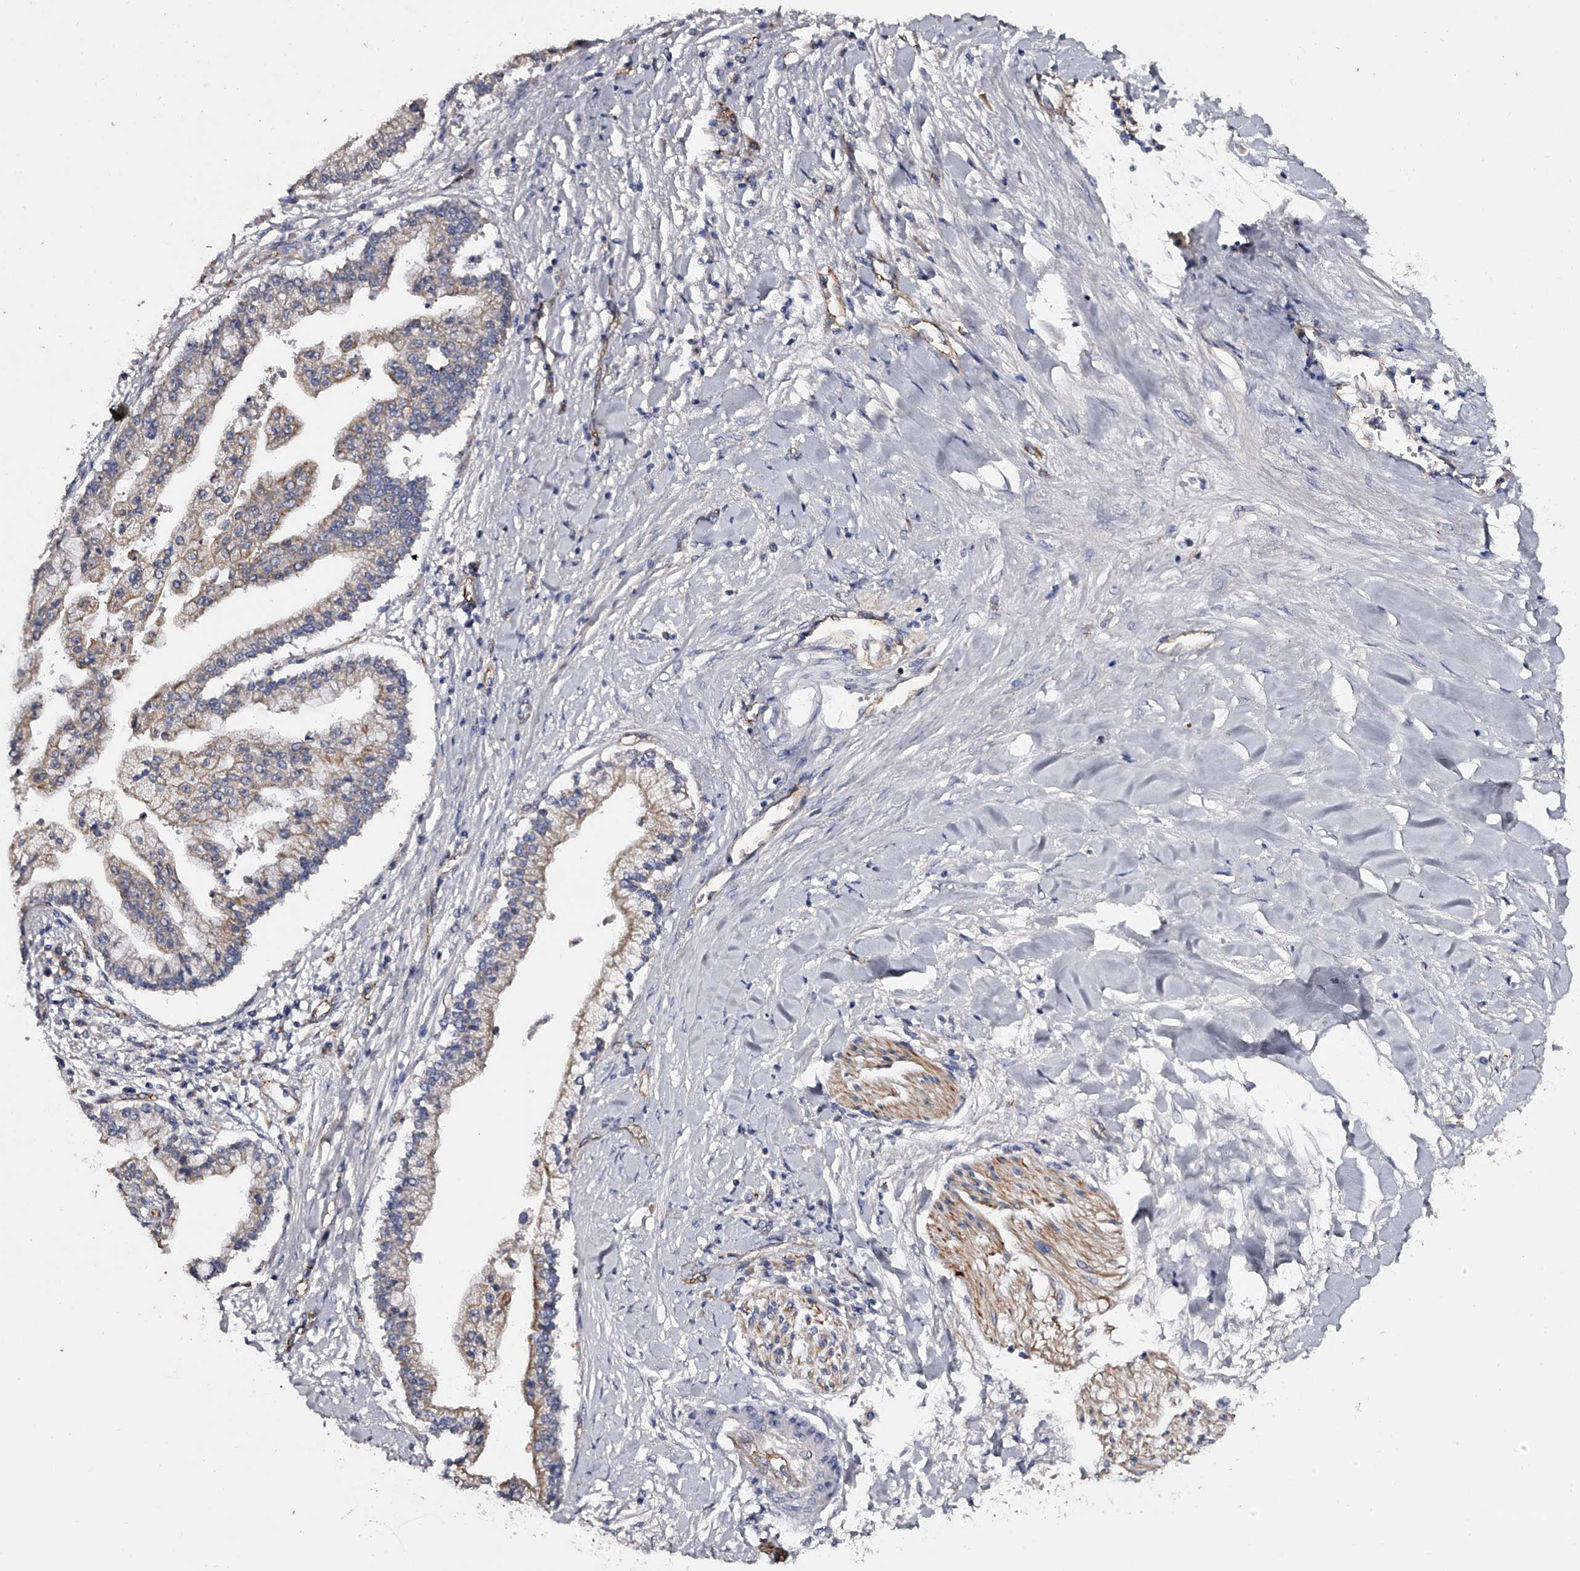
{"staining": {"intensity": "weak", "quantity": "25%-75%", "location": "cytoplasmic/membranous"}, "tissue": "liver cancer", "cell_type": "Tumor cells", "image_type": "cancer", "snomed": [{"axis": "morphology", "description": "Cholangiocarcinoma"}, {"axis": "topography", "description": "Liver"}], "caption": "Immunohistochemistry (IHC) of liver cholangiocarcinoma shows low levels of weak cytoplasmic/membranous staining in about 25%-75% of tumor cells.", "gene": "MDN1", "patient": {"sex": "male", "age": 50}}